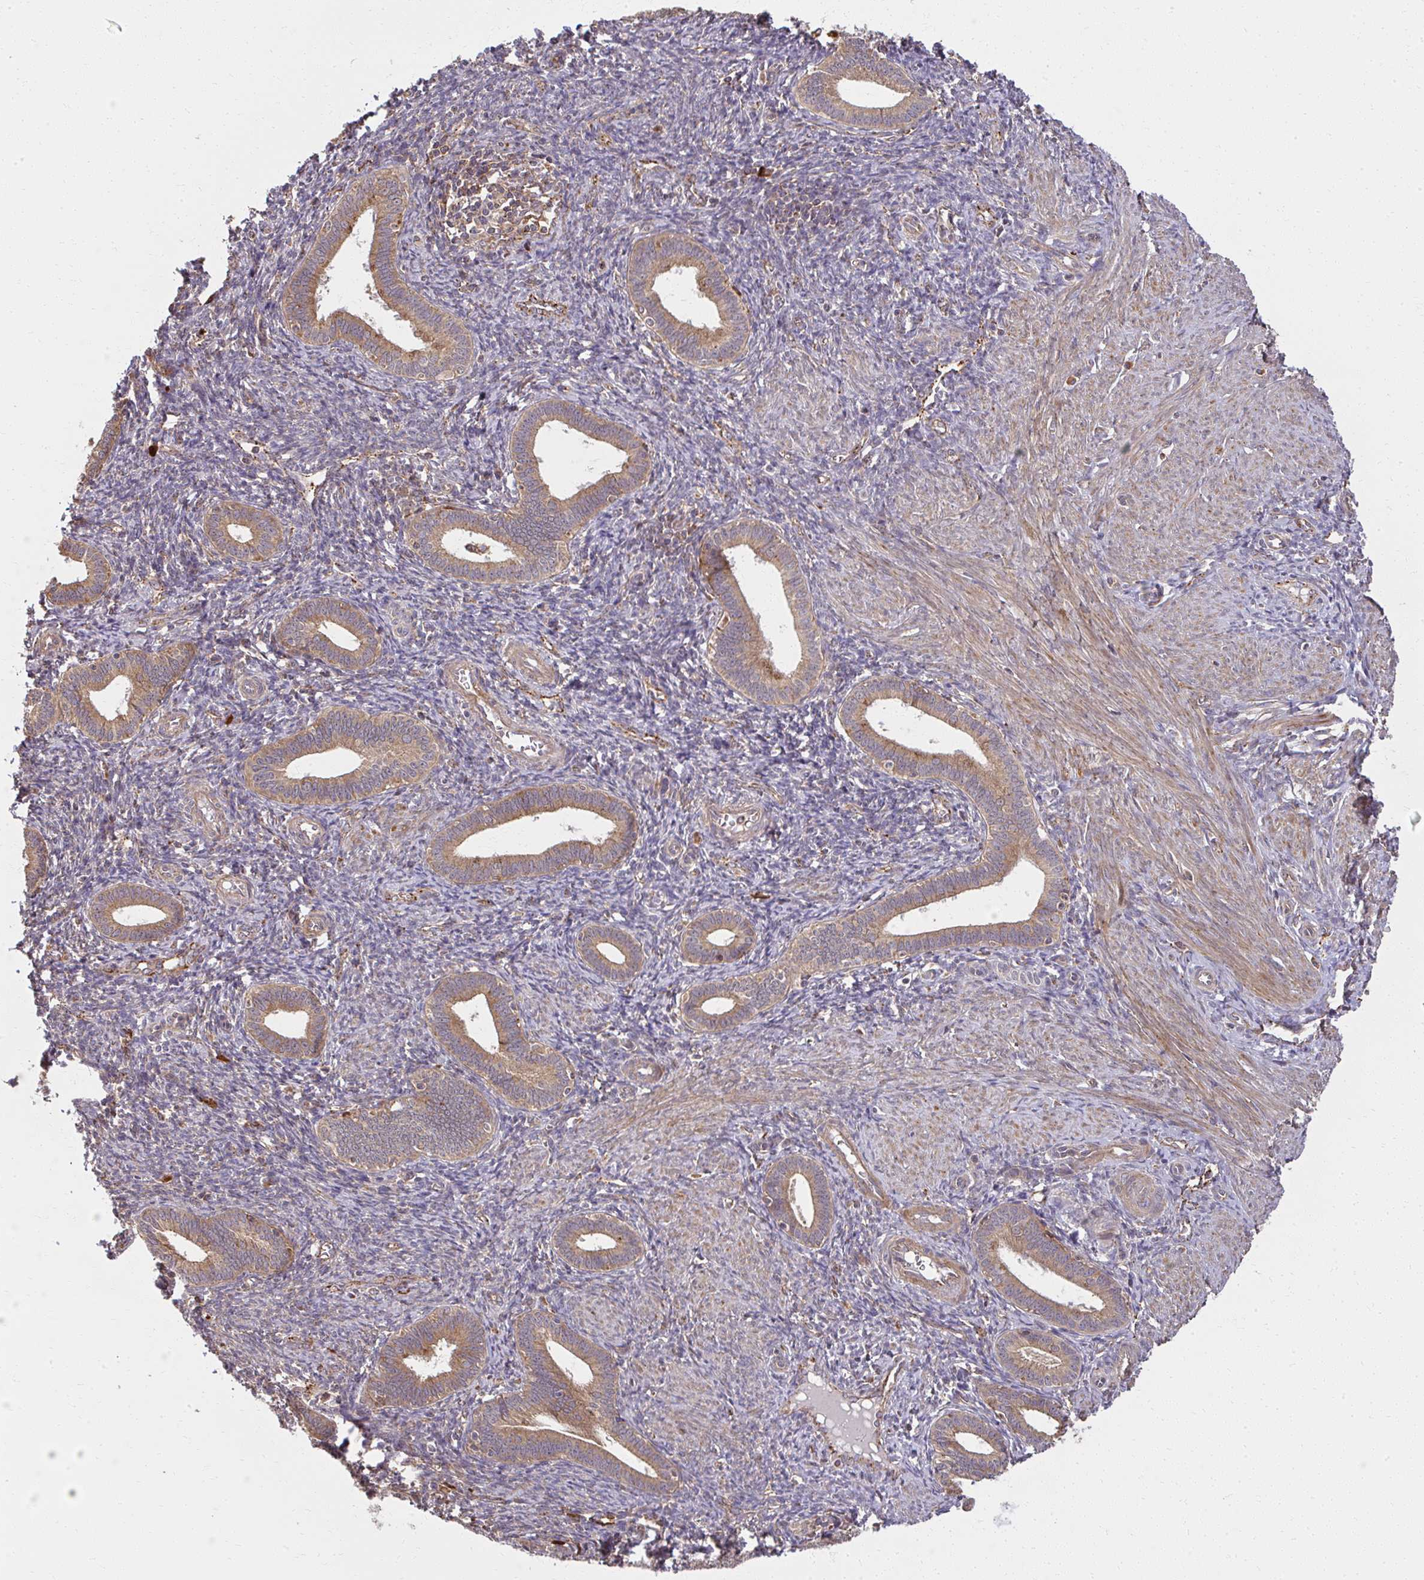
{"staining": {"intensity": "weak", "quantity": "<25%", "location": "cytoplasmic/membranous"}, "tissue": "endometrium", "cell_type": "Cells in endometrial stroma", "image_type": "normal", "snomed": [{"axis": "morphology", "description": "Normal tissue, NOS"}, {"axis": "topography", "description": "Endometrium"}], "caption": "Photomicrograph shows no protein expression in cells in endometrial stroma of benign endometrium.", "gene": "GNS", "patient": {"sex": "female", "age": 41}}